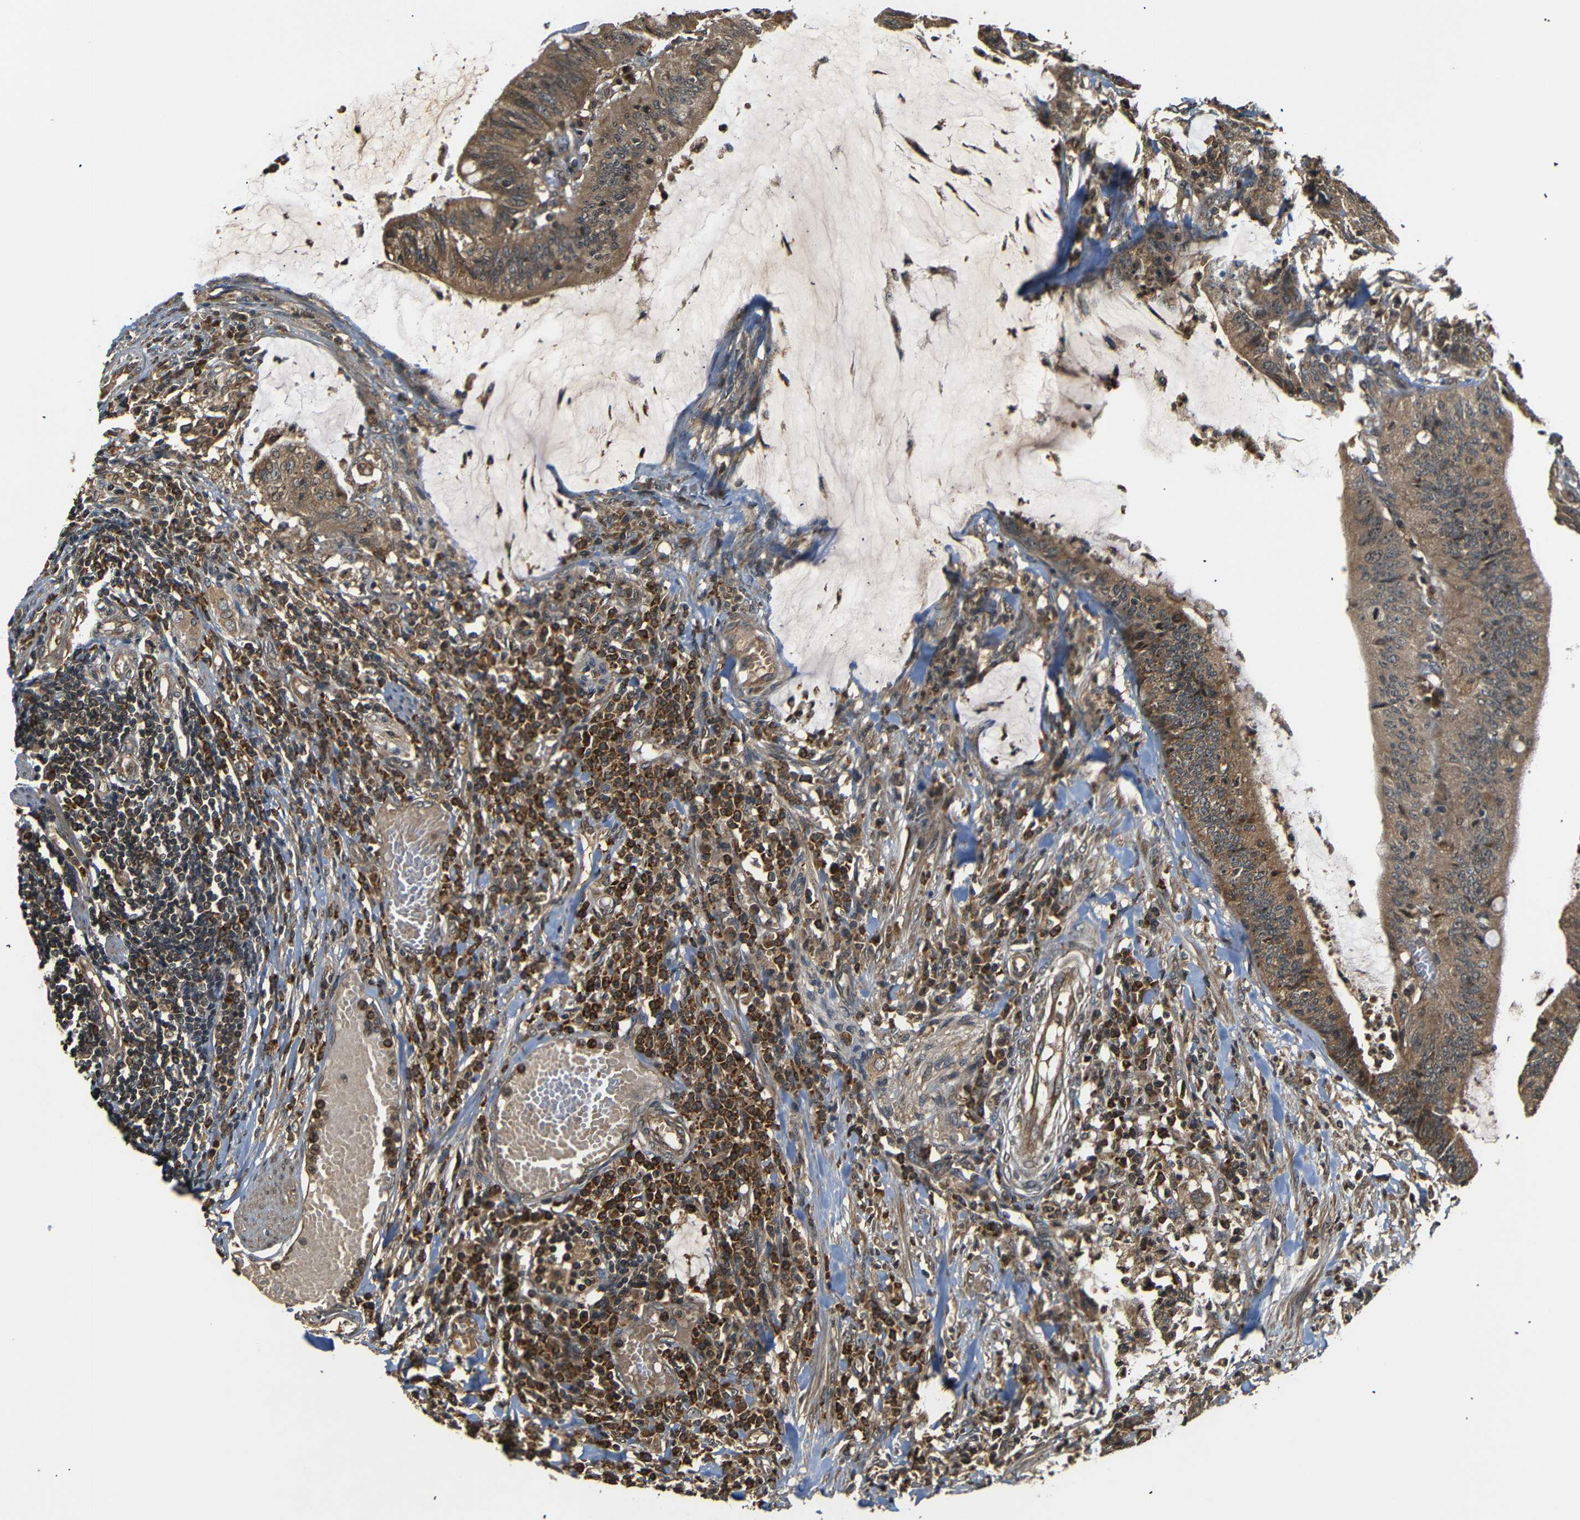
{"staining": {"intensity": "moderate", "quantity": ">75%", "location": "cytoplasmic/membranous"}, "tissue": "colorectal cancer", "cell_type": "Tumor cells", "image_type": "cancer", "snomed": [{"axis": "morphology", "description": "Adenocarcinoma, NOS"}, {"axis": "topography", "description": "Rectum"}], "caption": "Immunohistochemical staining of colorectal adenocarcinoma exhibits moderate cytoplasmic/membranous protein expression in about >75% of tumor cells. (Stains: DAB in brown, nuclei in blue, Microscopy: brightfield microscopy at high magnification).", "gene": "TANK", "patient": {"sex": "female", "age": 66}}